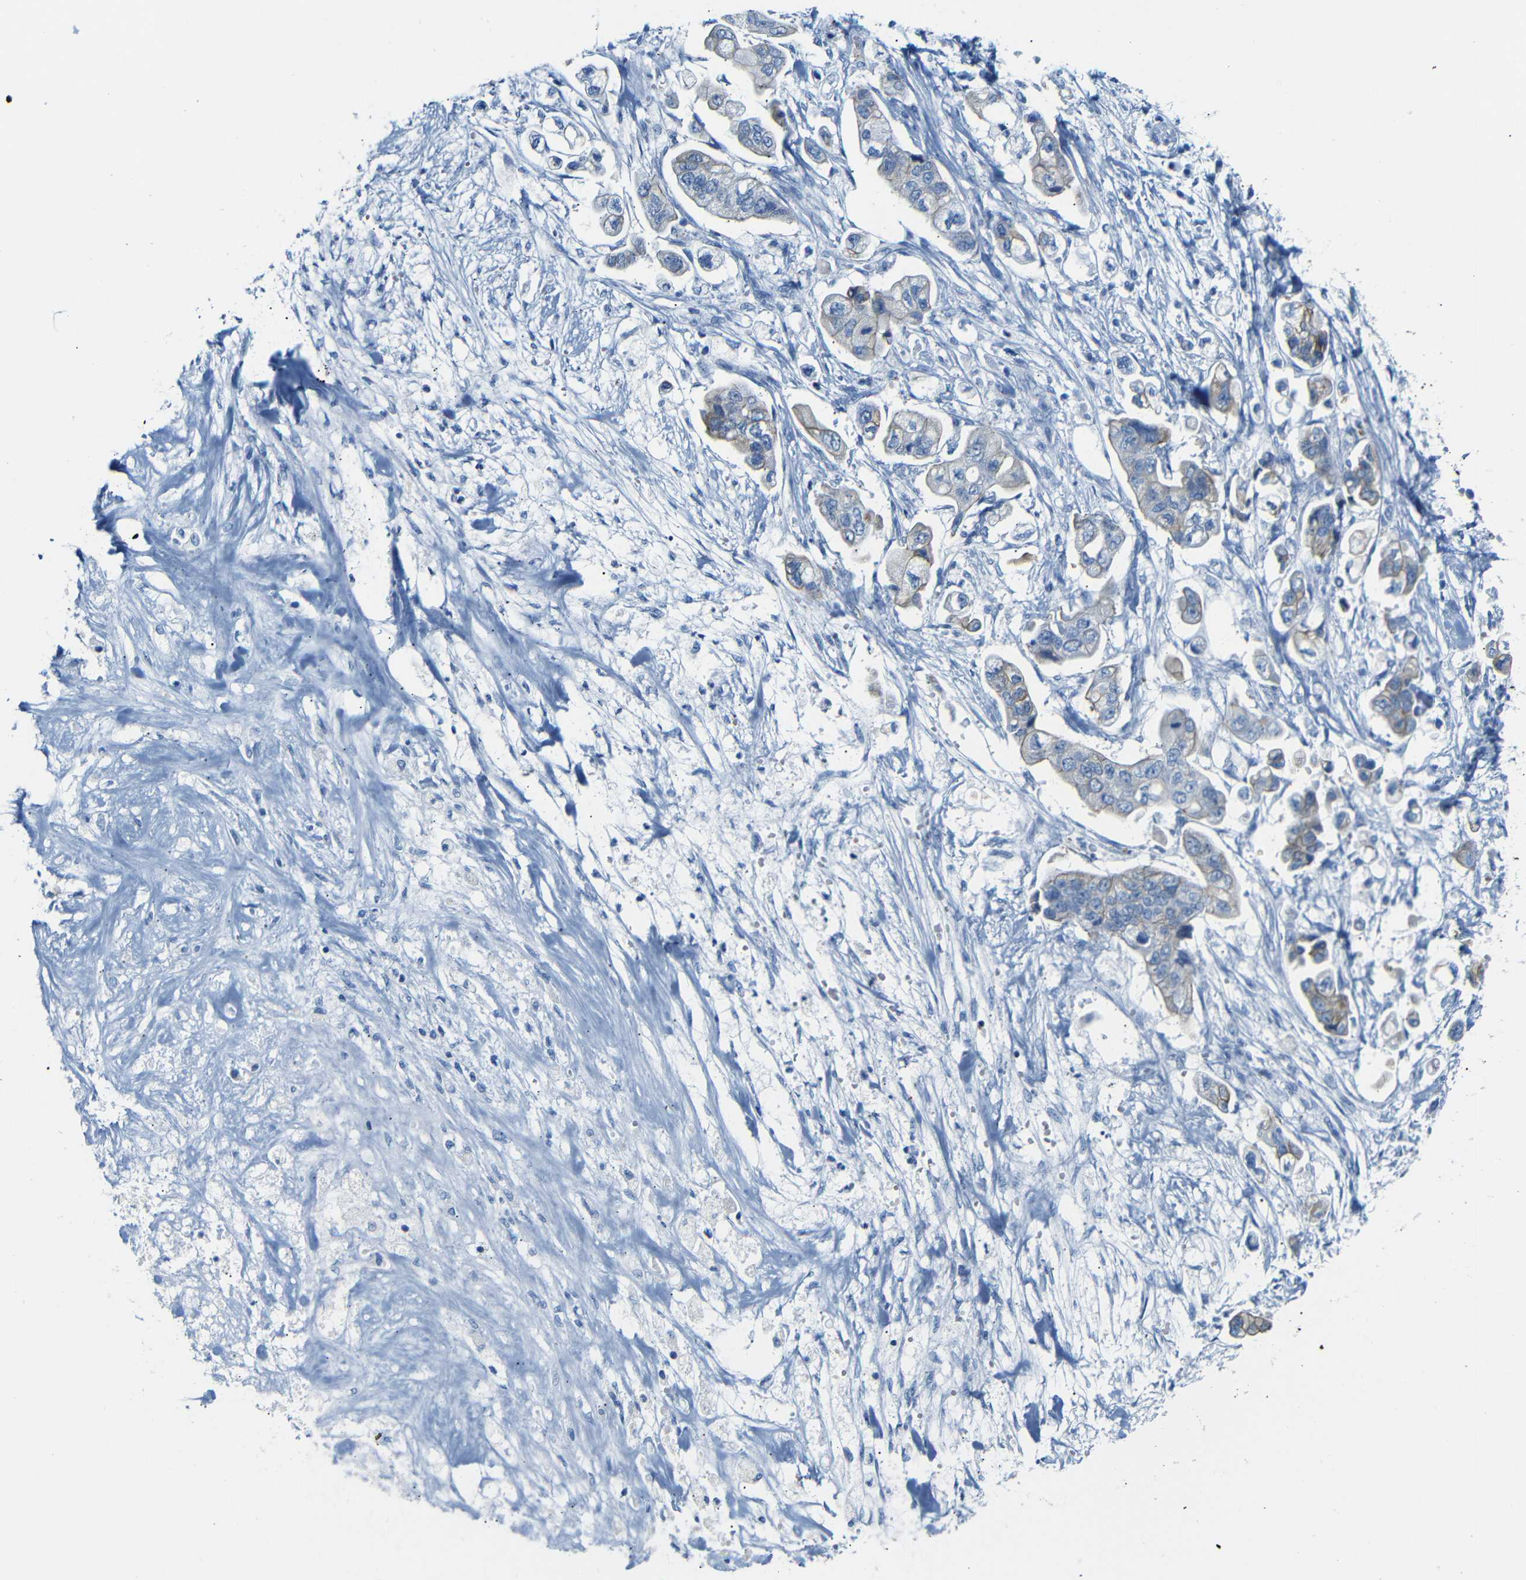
{"staining": {"intensity": "weak", "quantity": ">75%", "location": "cytoplasmic/membranous"}, "tissue": "stomach cancer", "cell_type": "Tumor cells", "image_type": "cancer", "snomed": [{"axis": "morphology", "description": "Adenocarcinoma, NOS"}, {"axis": "topography", "description": "Stomach"}], "caption": "Protein expression by IHC demonstrates weak cytoplasmic/membranous staining in approximately >75% of tumor cells in stomach cancer (adenocarcinoma).", "gene": "DYNAP", "patient": {"sex": "male", "age": 62}}